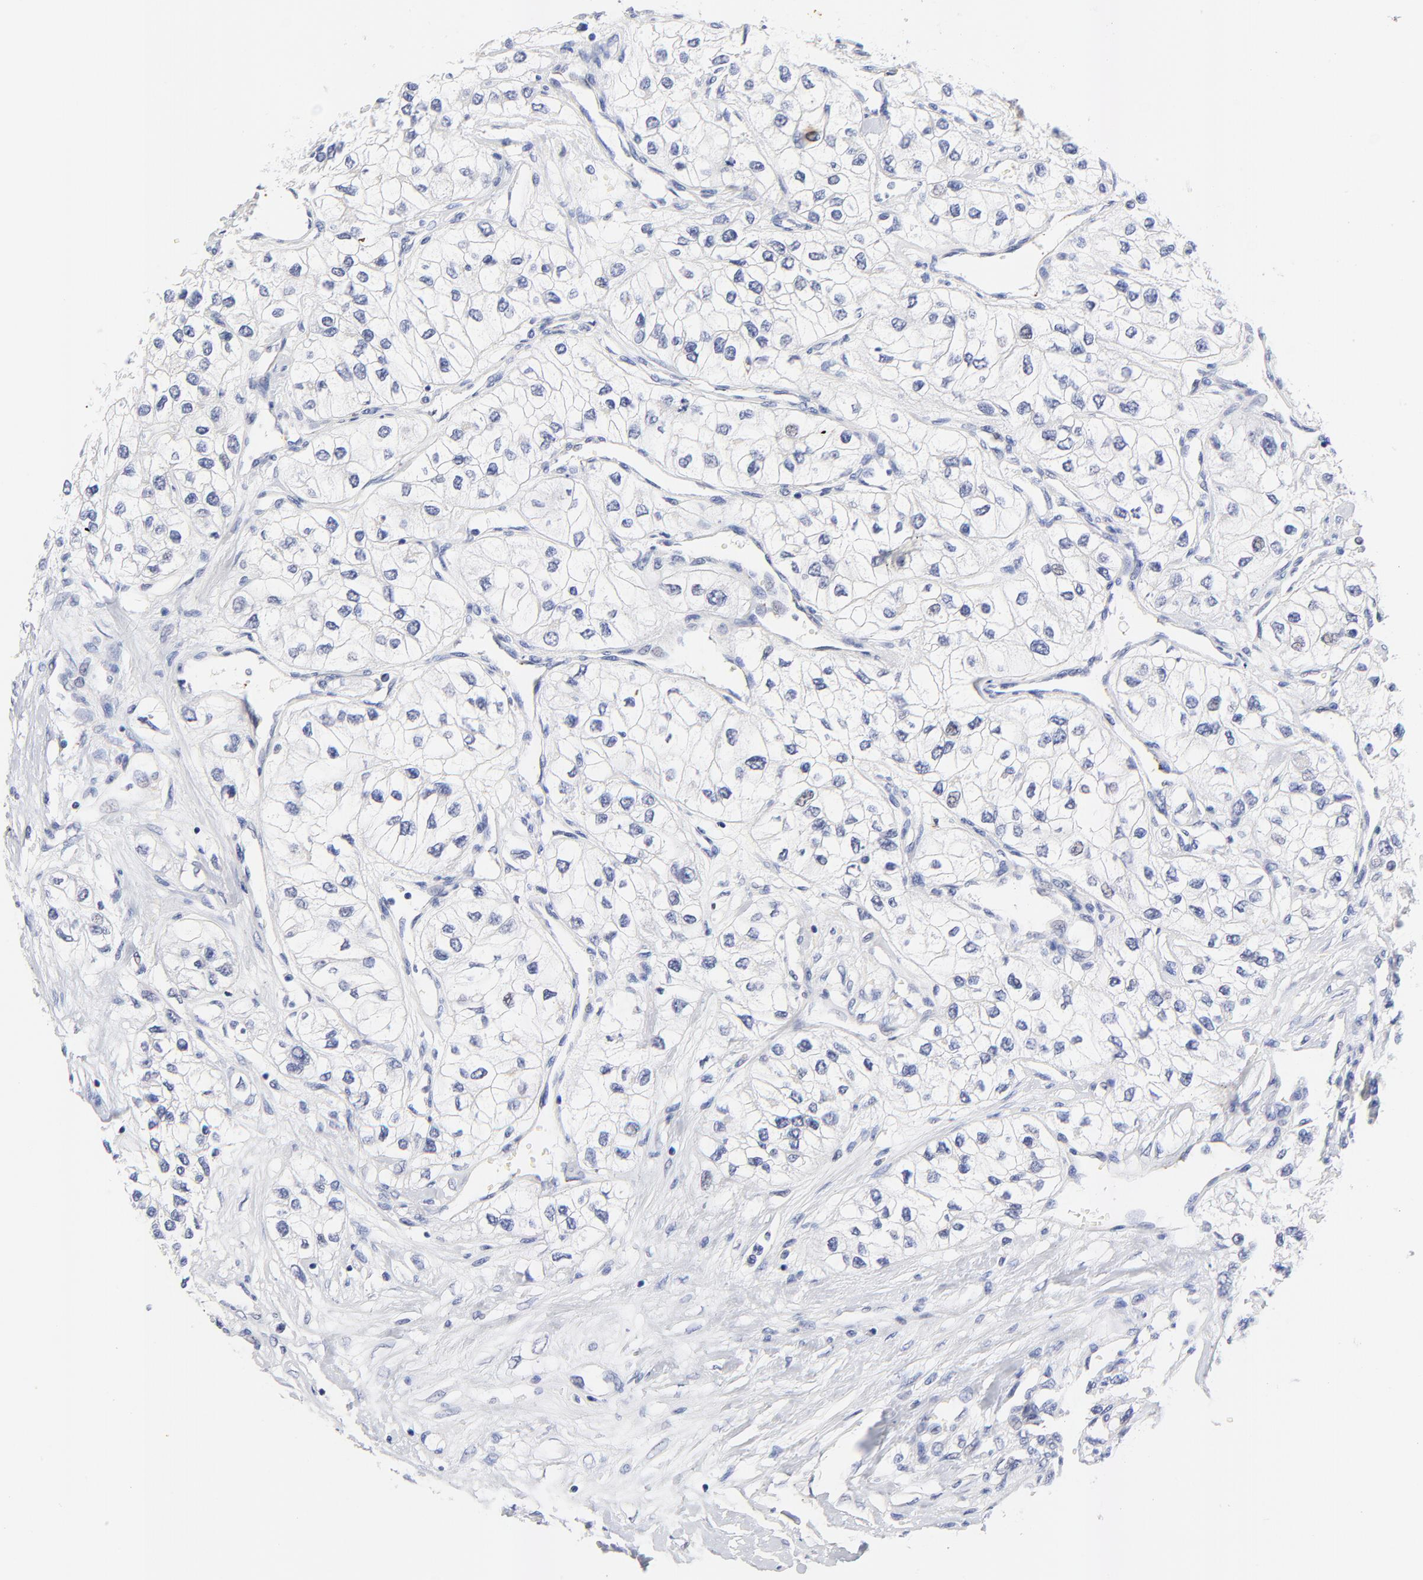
{"staining": {"intensity": "negative", "quantity": "none", "location": "none"}, "tissue": "renal cancer", "cell_type": "Tumor cells", "image_type": "cancer", "snomed": [{"axis": "morphology", "description": "Adenocarcinoma, NOS"}, {"axis": "topography", "description": "Kidney"}], "caption": "The photomicrograph shows no significant expression in tumor cells of adenocarcinoma (renal).", "gene": "FAM117B", "patient": {"sex": "male", "age": 57}}